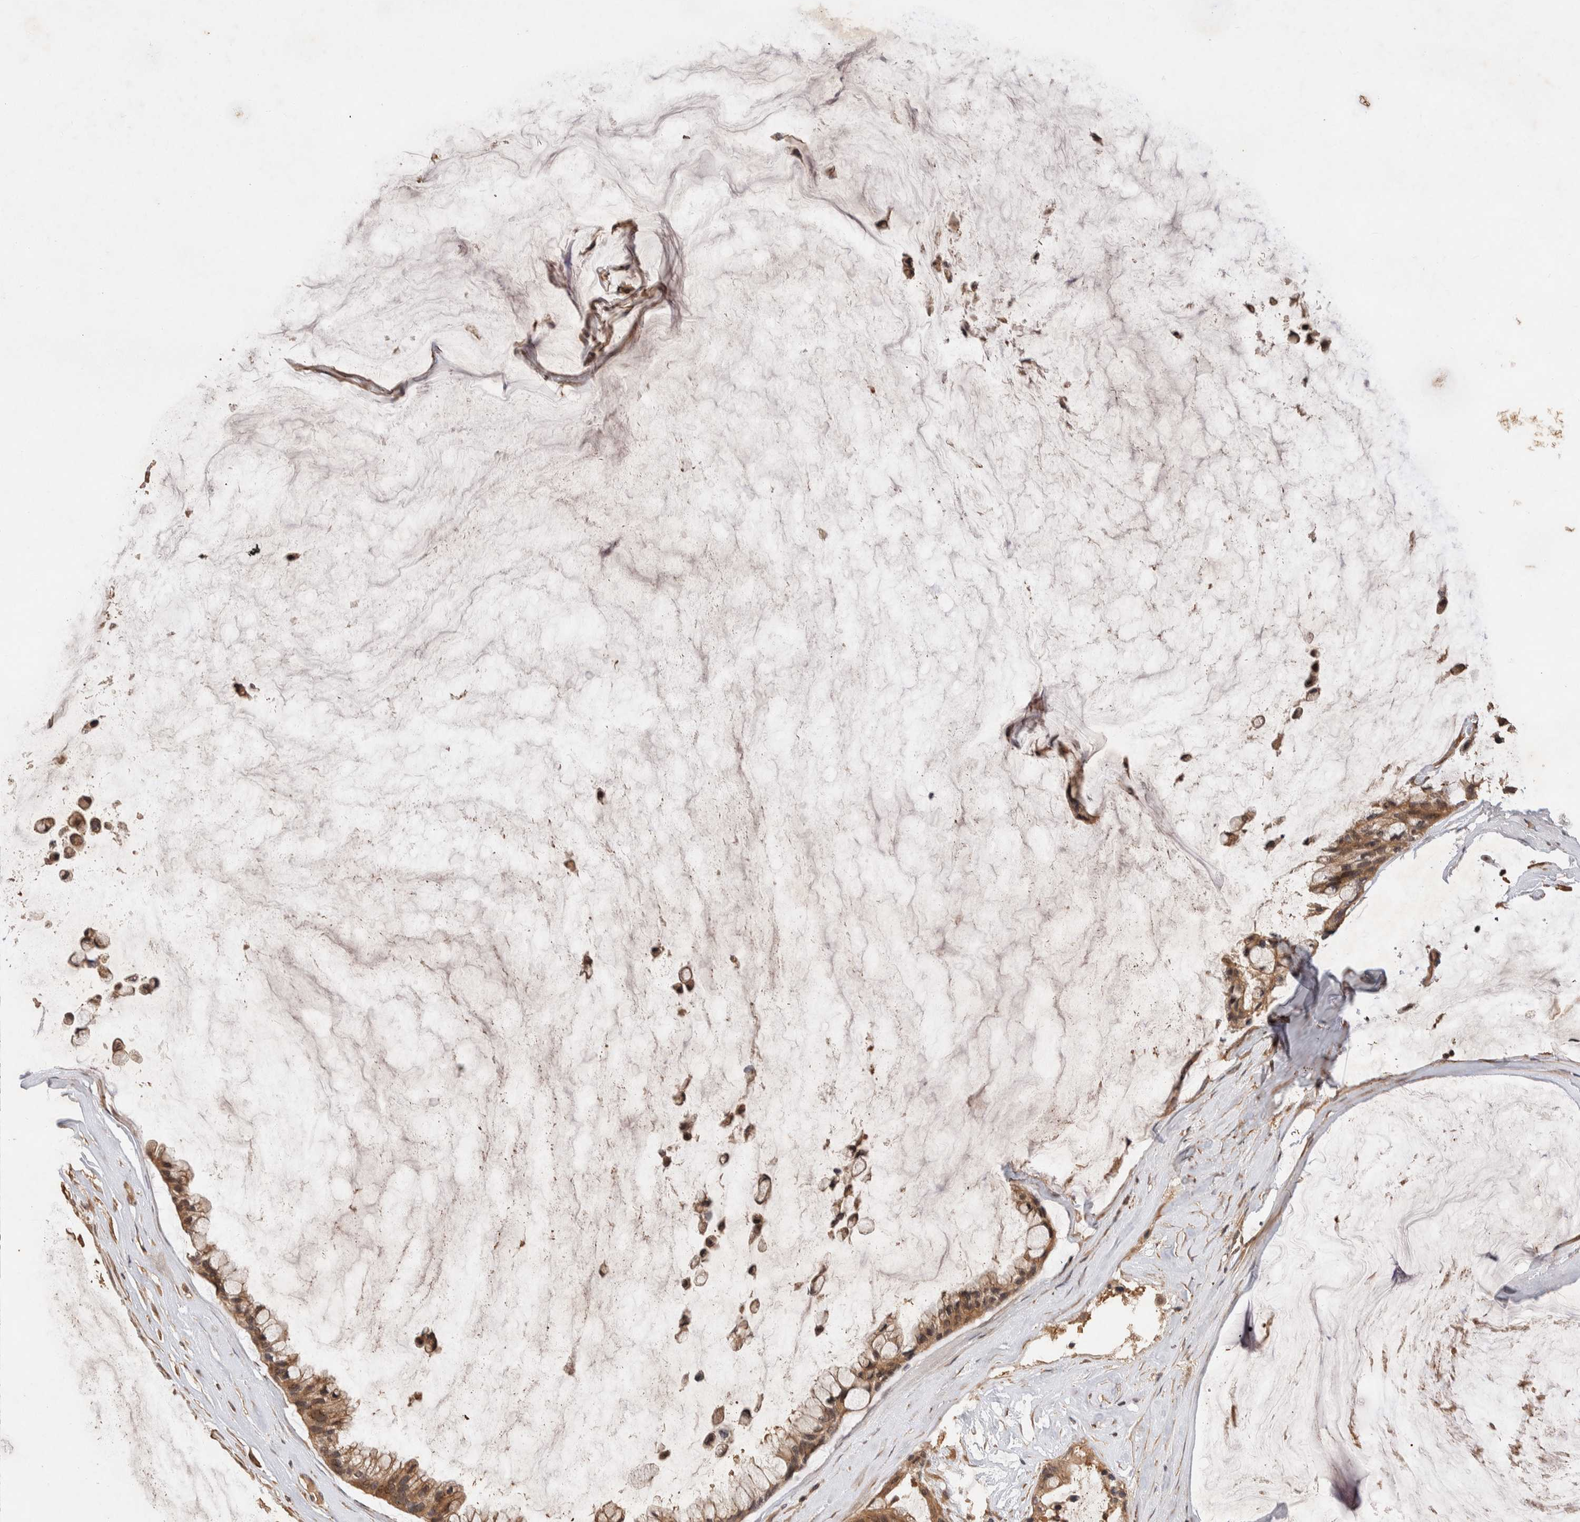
{"staining": {"intensity": "moderate", "quantity": ">75%", "location": "cytoplasmic/membranous"}, "tissue": "ovarian cancer", "cell_type": "Tumor cells", "image_type": "cancer", "snomed": [{"axis": "morphology", "description": "Cystadenocarcinoma, mucinous, NOS"}, {"axis": "topography", "description": "Ovary"}], "caption": "Protein expression analysis of human ovarian cancer (mucinous cystadenocarcinoma) reveals moderate cytoplasmic/membranous expression in about >75% of tumor cells.", "gene": "NSMAF", "patient": {"sex": "female", "age": 39}}